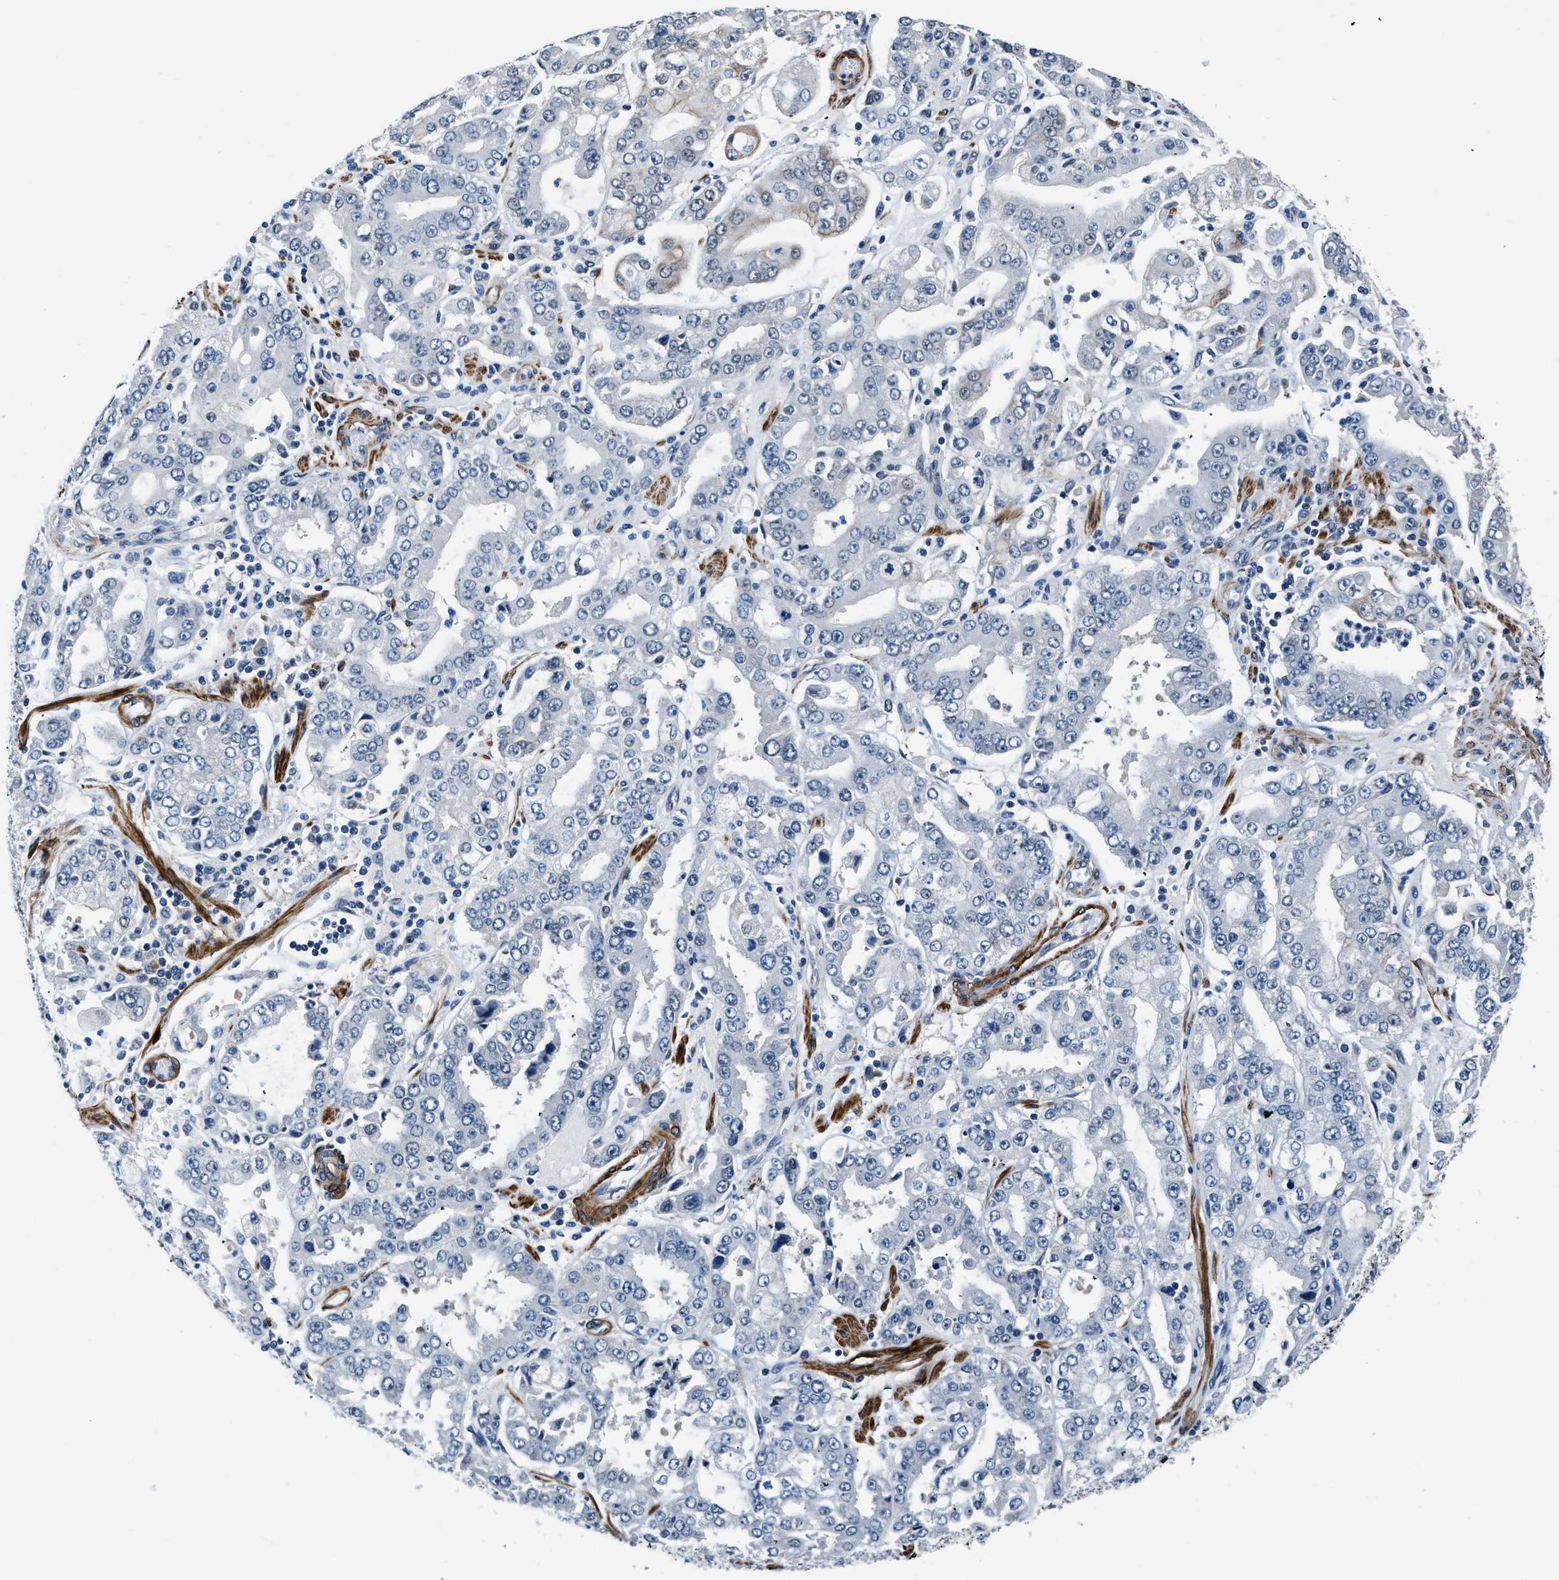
{"staining": {"intensity": "negative", "quantity": "none", "location": "none"}, "tissue": "stomach cancer", "cell_type": "Tumor cells", "image_type": "cancer", "snomed": [{"axis": "morphology", "description": "Adenocarcinoma, NOS"}, {"axis": "topography", "description": "Stomach"}], "caption": "DAB immunohistochemical staining of human stomach cancer reveals no significant staining in tumor cells.", "gene": "LANCL2", "patient": {"sex": "male", "age": 76}}